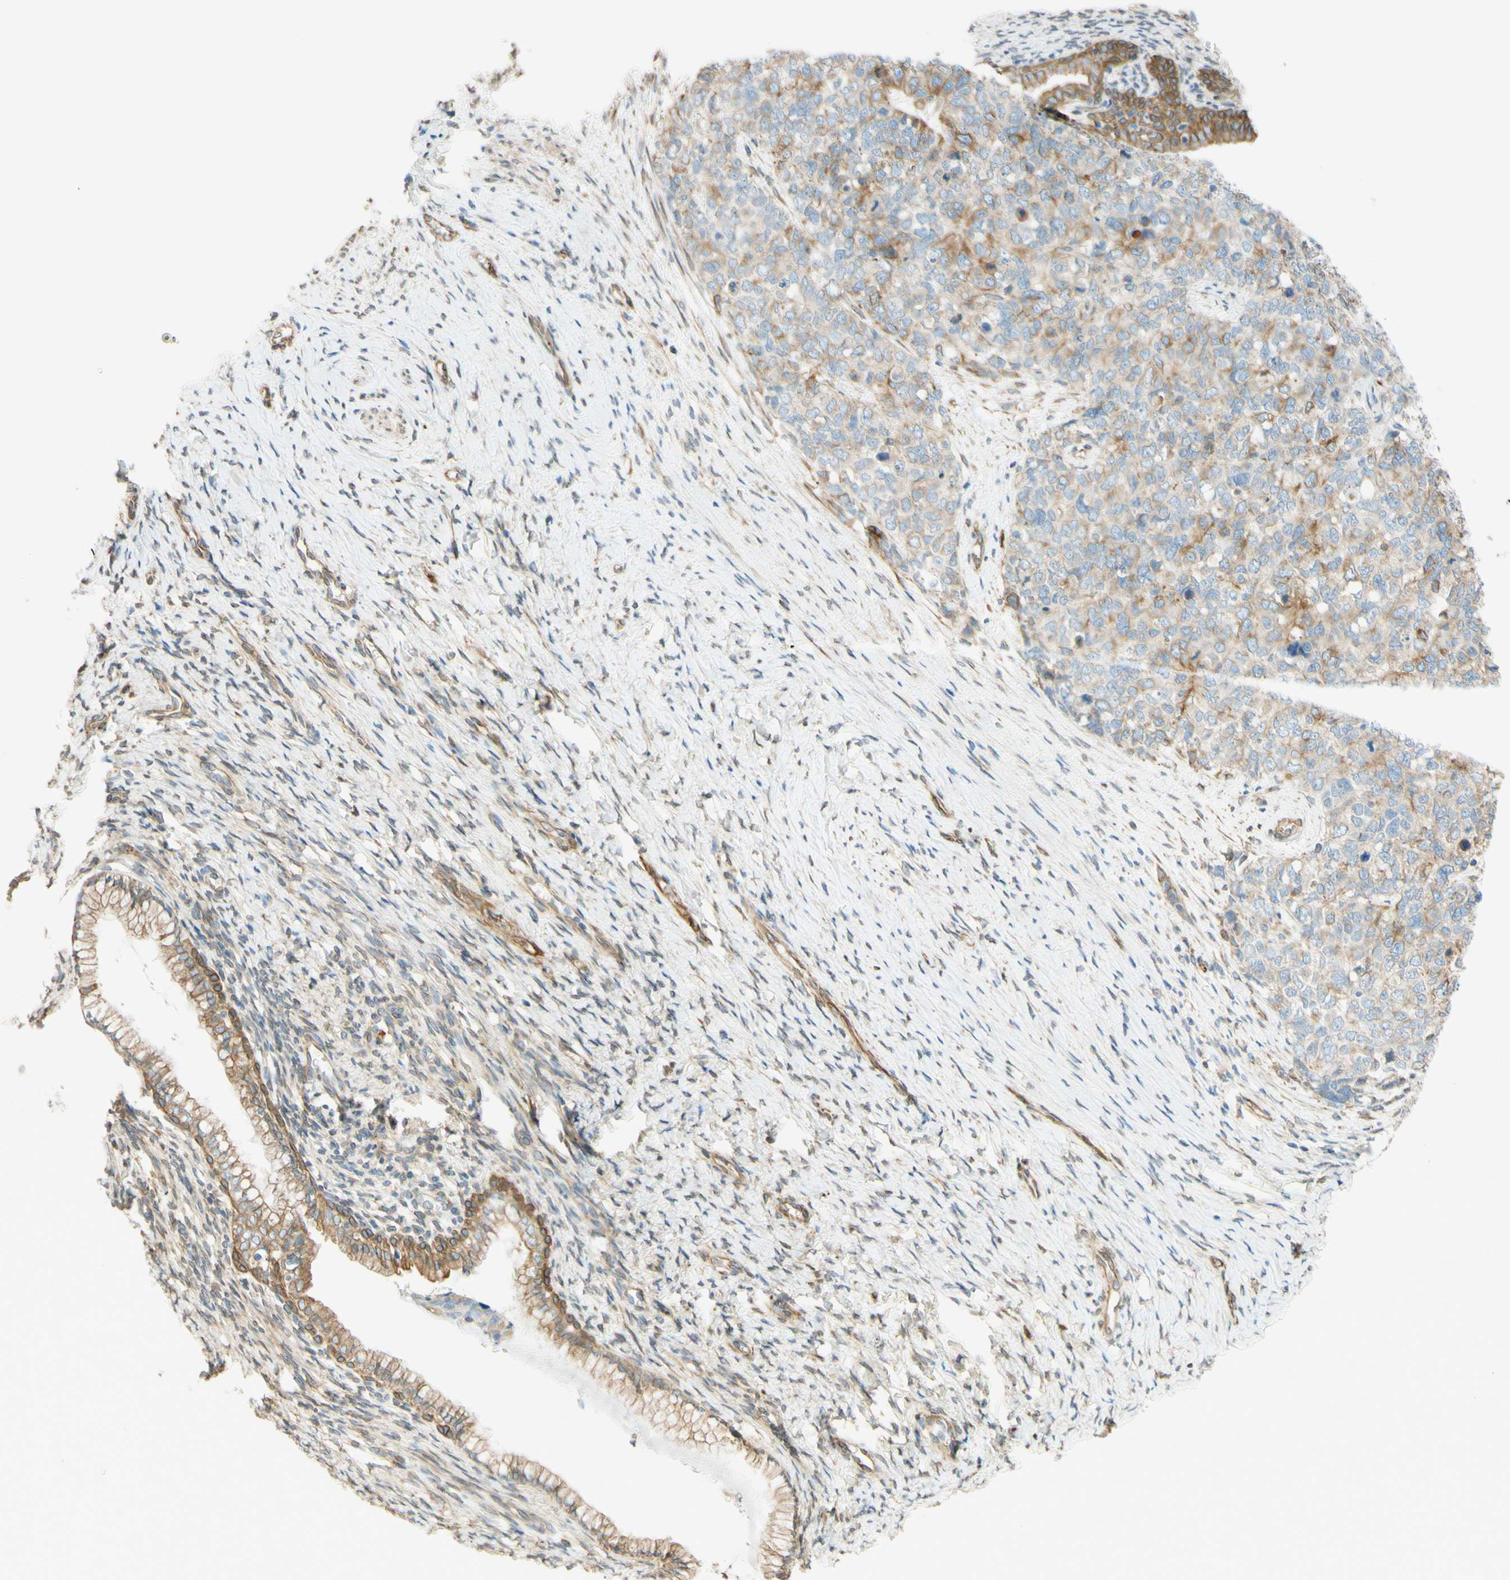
{"staining": {"intensity": "moderate", "quantity": "<25%", "location": "cytoplasmic/membranous"}, "tissue": "cervical cancer", "cell_type": "Tumor cells", "image_type": "cancer", "snomed": [{"axis": "morphology", "description": "Squamous cell carcinoma, NOS"}, {"axis": "topography", "description": "Cervix"}], "caption": "IHC histopathology image of squamous cell carcinoma (cervical) stained for a protein (brown), which displays low levels of moderate cytoplasmic/membranous staining in approximately <25% of tumor cells.", "gene": "ENDOD1", "patient": {"sex": "female", "age": 63}}